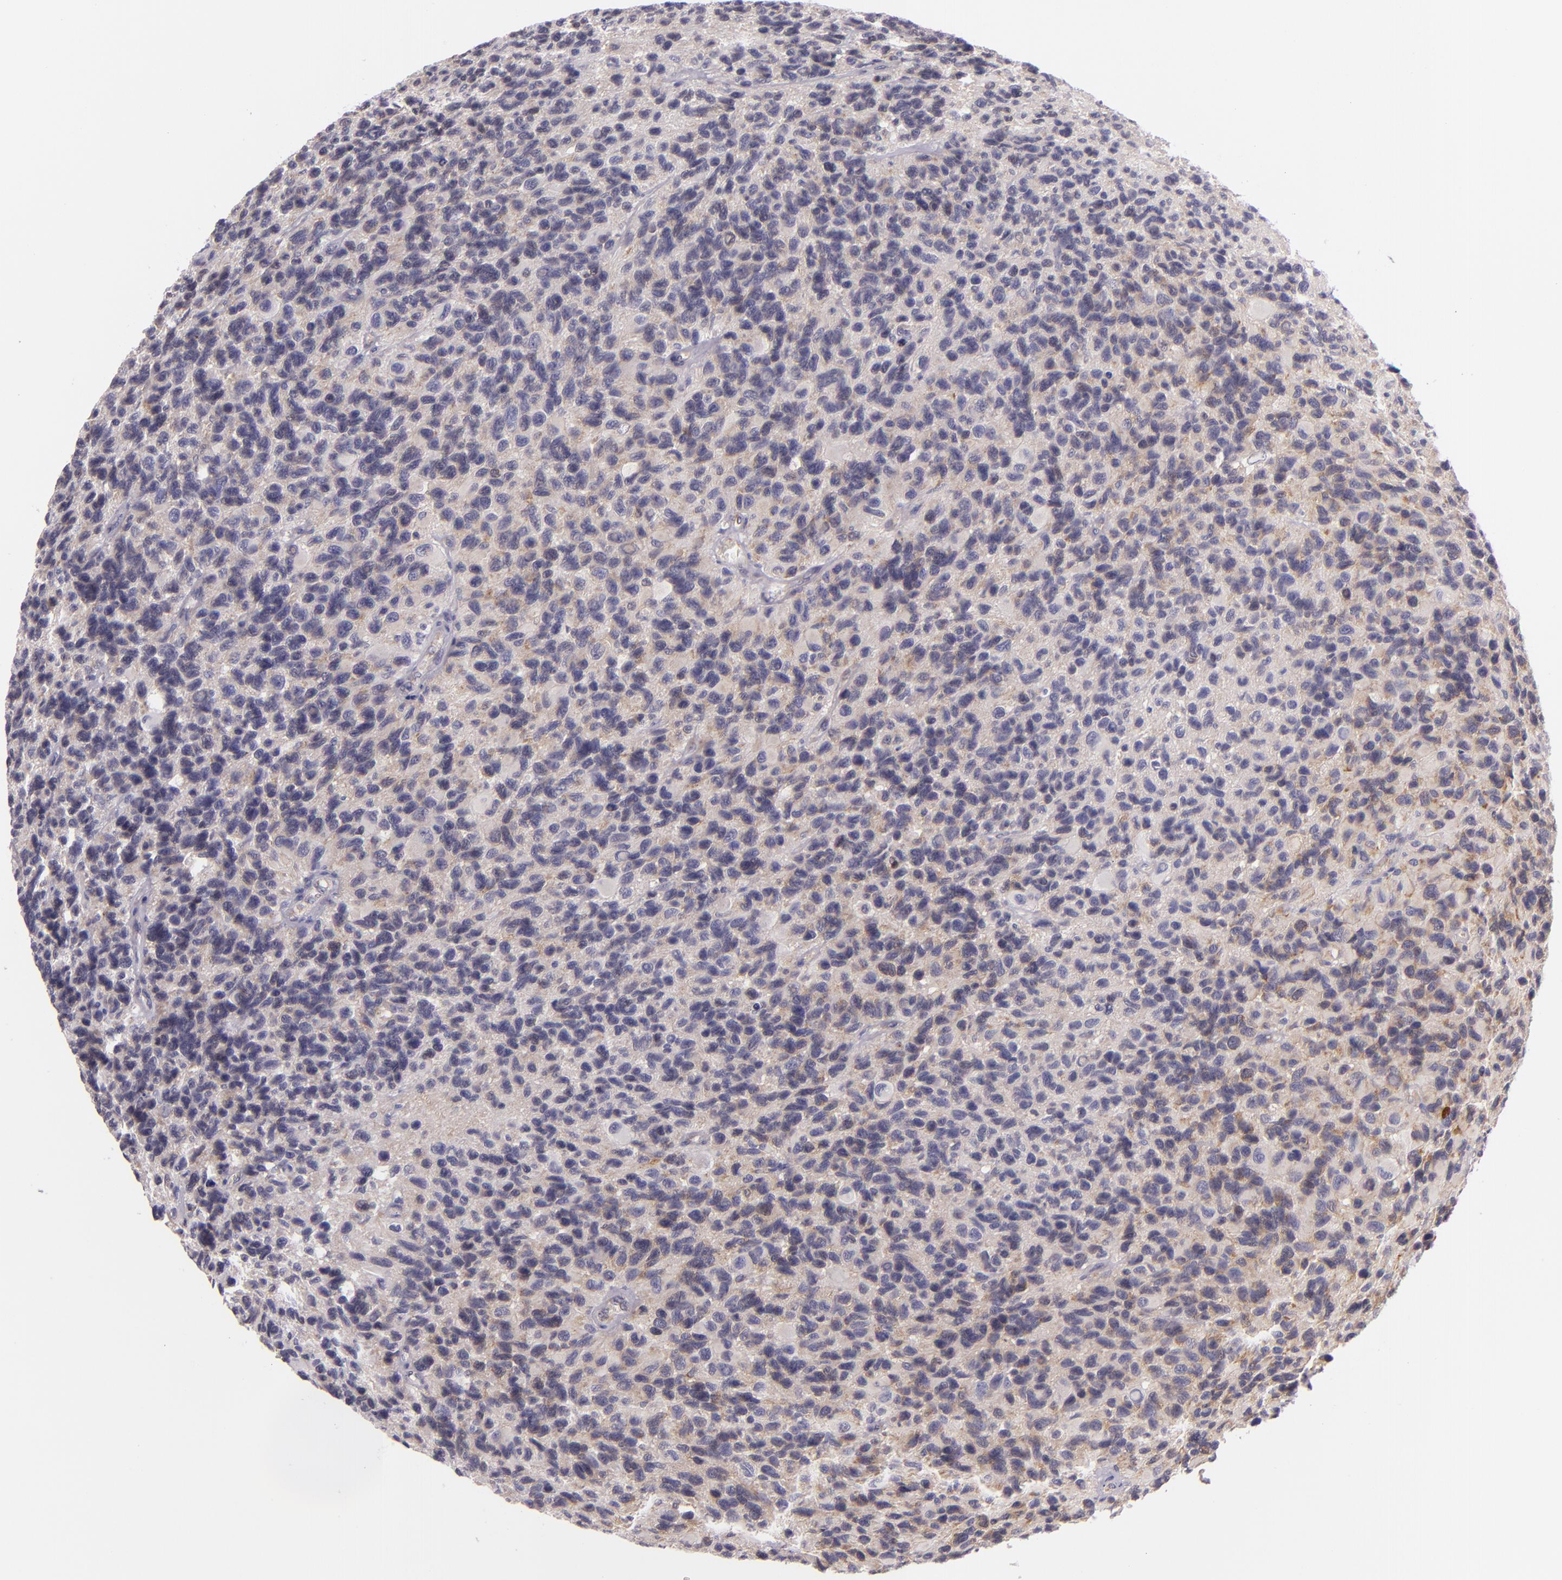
{"staining": {"intensity": "weak", "quantity": "<25%", "location": "cytoplasmic/membranous"}, "tissue": "glioma", "cell_type": "Tumor cells", "image_type": "cancer", "snomed": [{"axis": "morphology", "description": "Glioma, malignant, High grade"}, {"axis": "topography", "description": "Brain"}], "caption": "High power microscopy image of an immunohistochemistry (IHC) photomicrograph of glioma, revealing no significant positivity in tumor cells.", "gene": "UPF3B", "patient": {"sex": "male", "age": 77}}